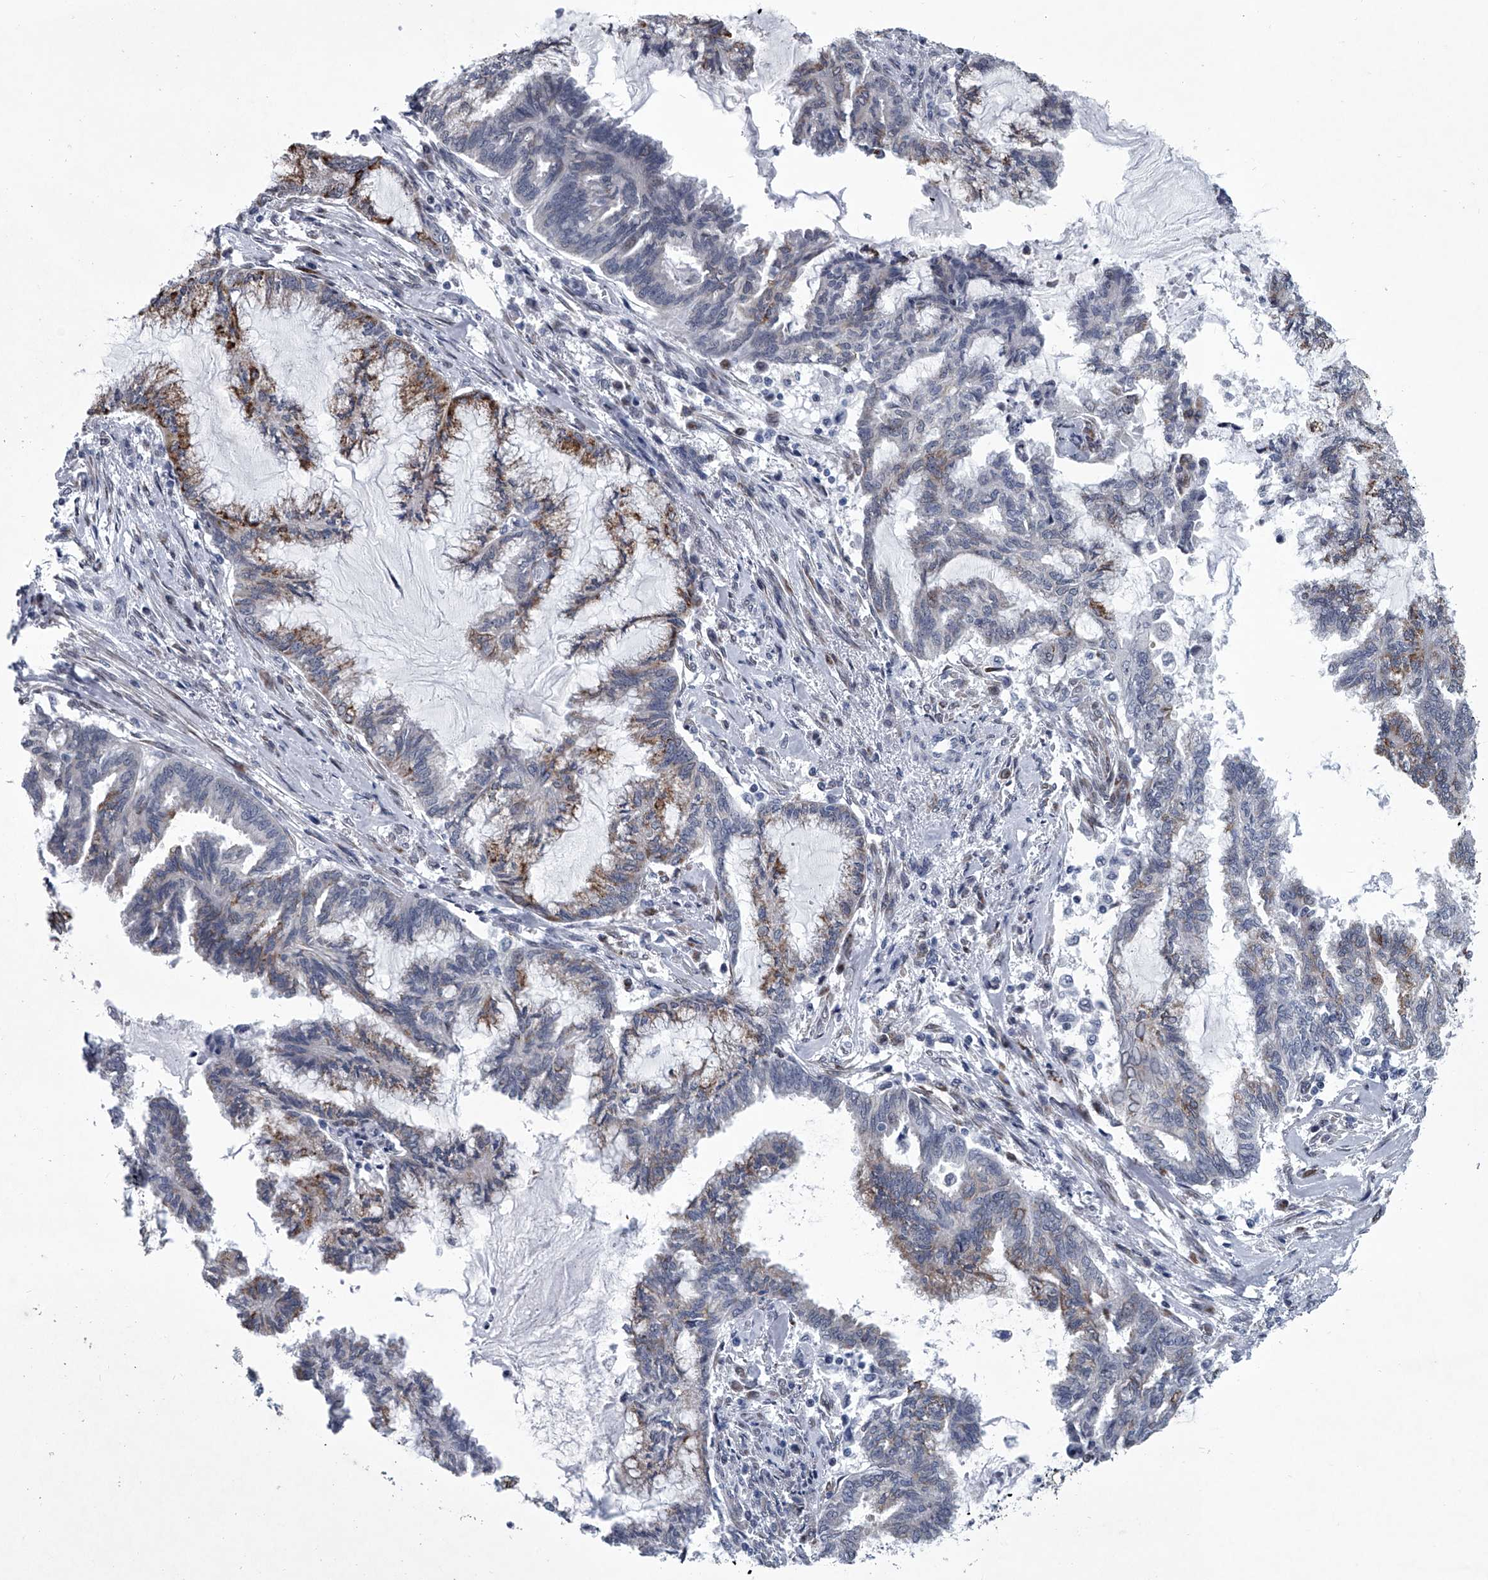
{"staining": {"intensity": "moderate", "quantity": "<25%", "location": "cytoplasmic/membranous"}, "tissue": "endometrial cancer", "cell_type": "Tumor cells", "image_type": "cancer", "snomed": [{"axis": "morphology", "description": "Adenocarcinoma, NOS"}, {"axis": "topography", "description": "Endometrium"}], "caption": "A brown stain labels moderate cytoplasmic/membranous expression of a protein in endometrial cancer tumor cells.", "gene": "PPP2R5D", "patient": {"sex": "female", "age": 86}}